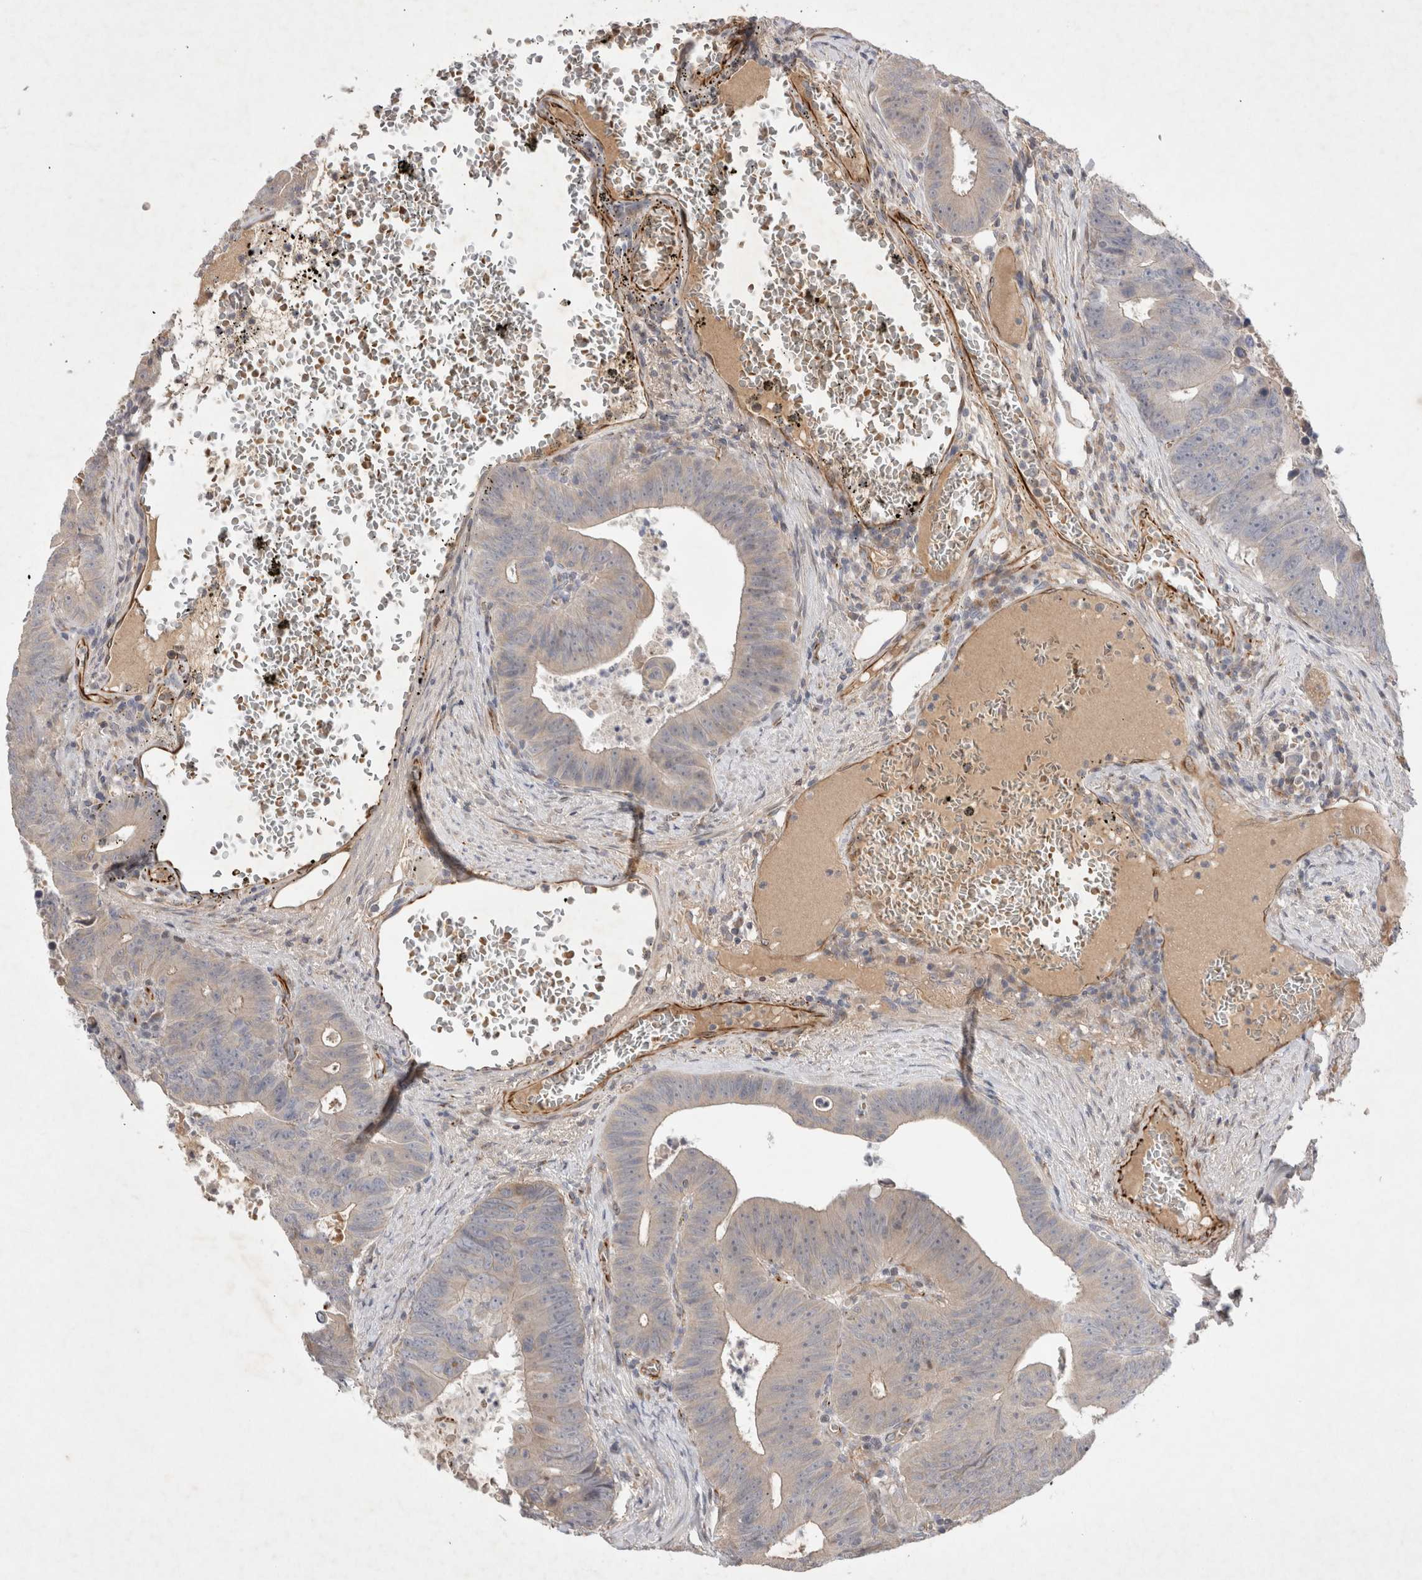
{"staining": {"intensity": "negative", "quantity": "none", "location": "none"}, "tissue": "colorectal cancer", "cell_type": "Tumor cells", "image_type": "cancer", "snomed": [{"axis": "morphology", "description": "Adenocarcinoma, NOS"}, {"axis": "topography", "description": "Colon"}], "caption": "An immunohistochemistry (IHC) photomicrograph of colorectal cancer is shown. There is no staining in tumor cells of colorectal cancer.", "gene": "NMU", "patient": {"sex": "male", "age": 87}}